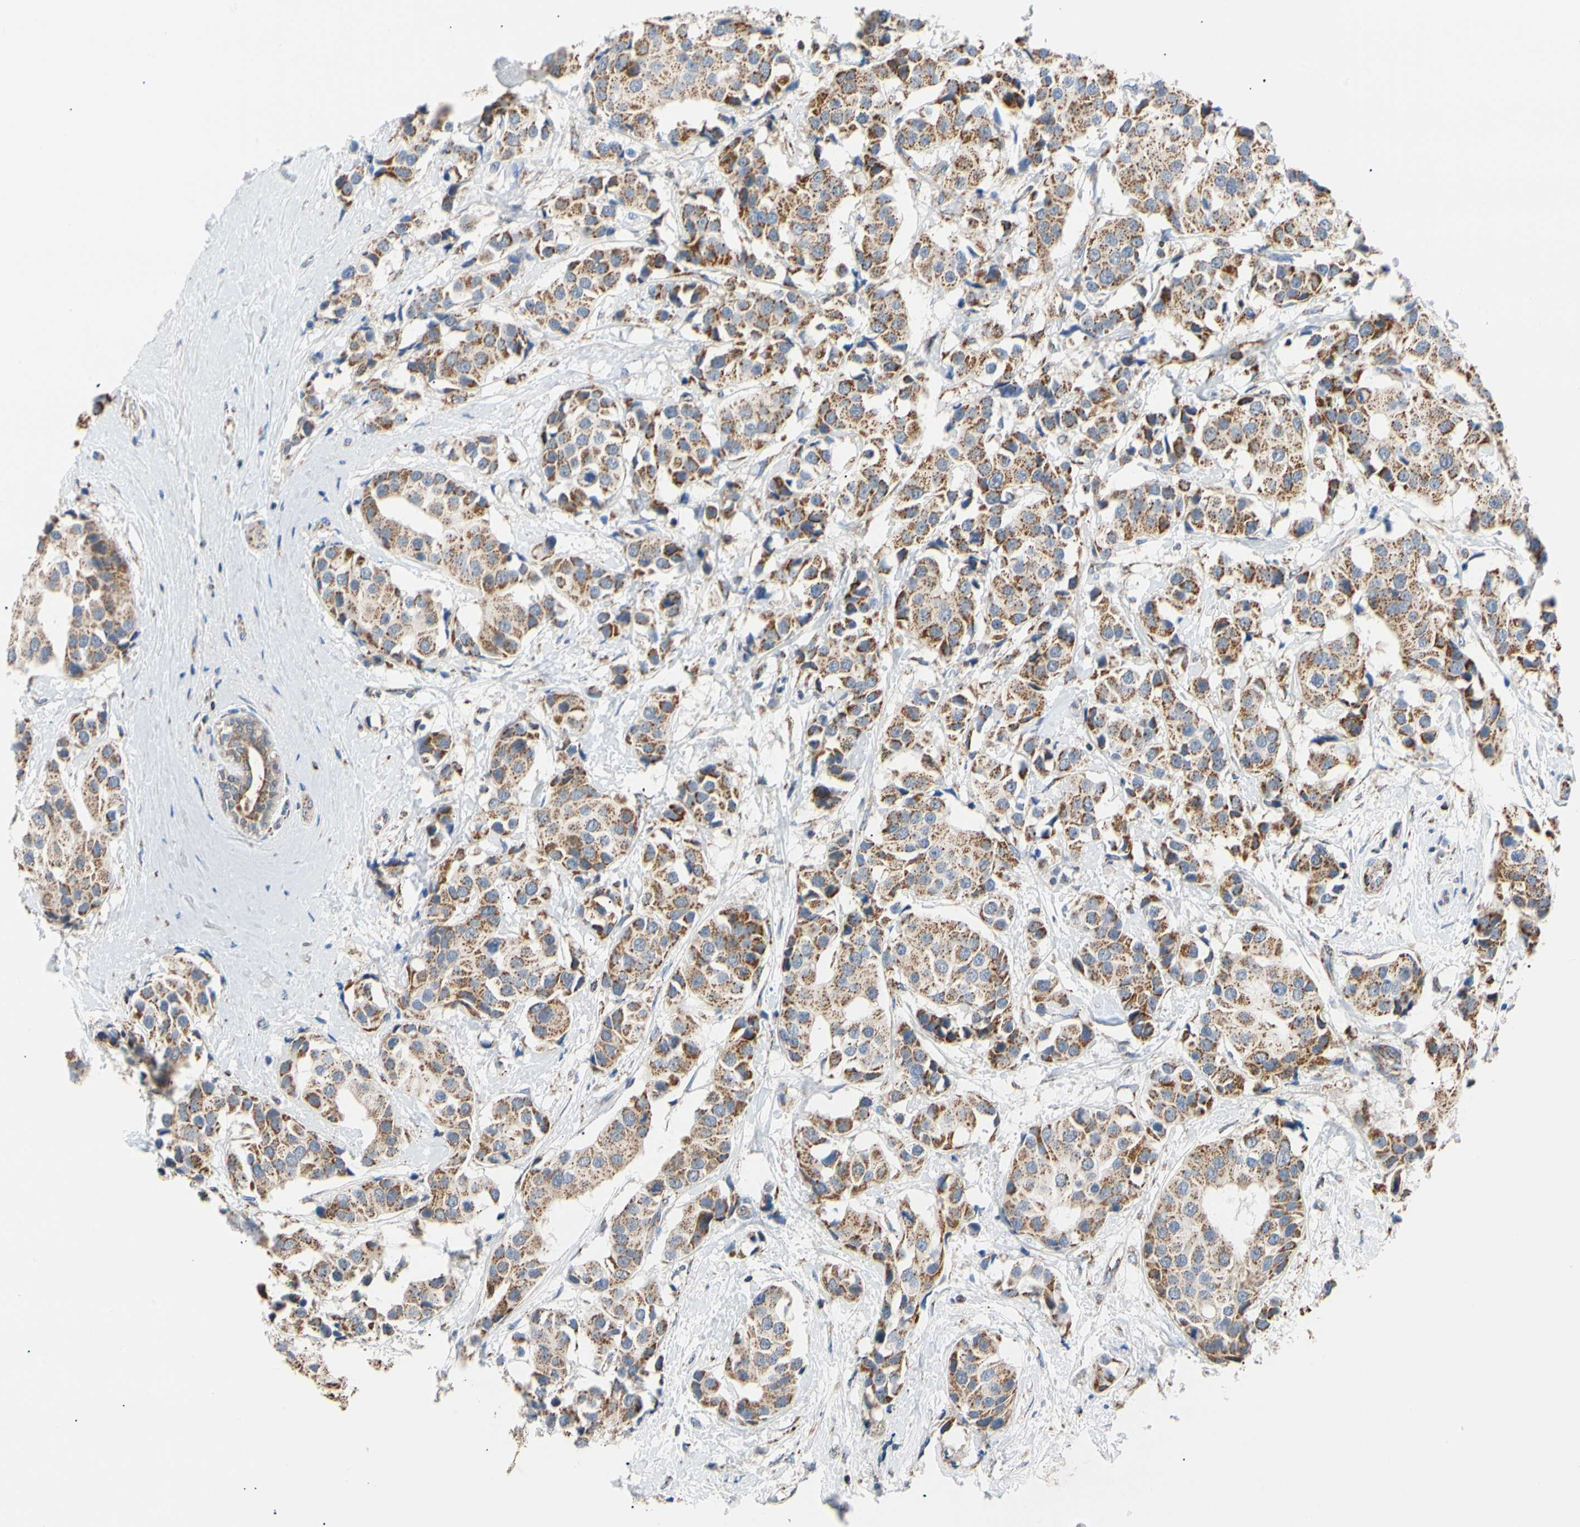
{"staining": {"intensity": "strong", "quantity": ">75%", "location": "cytoplasmic/membranous"}, "tissue": "breast cancer", "cell_type": "Tumor cells", "image_type": "cancer", "snomed": [{"axis": "morphology", "description": "Normal tissue, NOS"}, {"axis": "morphology", "description": "Duct carcinoma"}, {"axis": "topography", "description": "Breast"}], "caption": "Human breast cancer stained with a protein marker shows strong staining in tumor cells.", "gene": "ACAT1", "patient": {"sex": "female", "age": 39}}